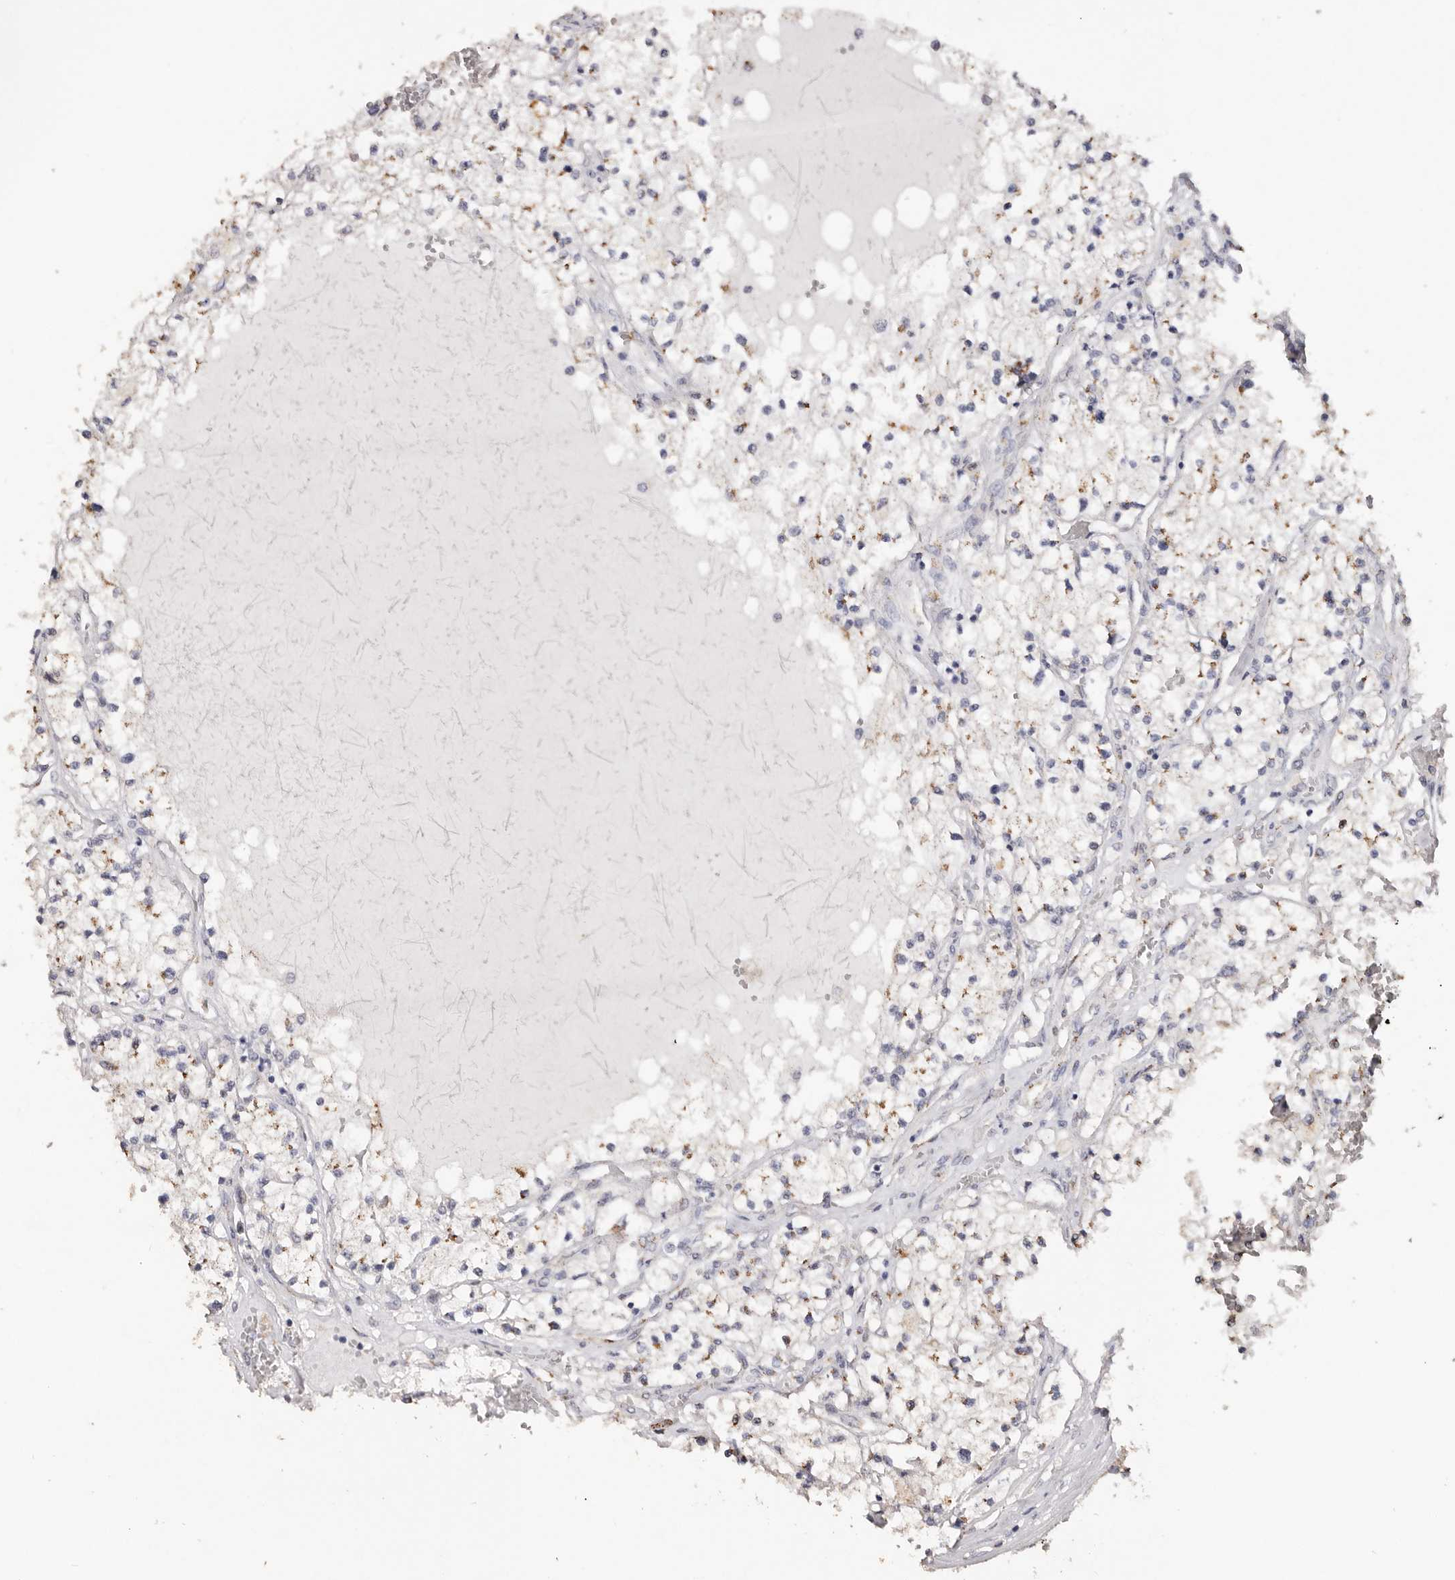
{"staining": {"intensity": "moderate", "quantity": ">75%", "location": "cytoplasmic/membranous"}, "tissue": "renal cancer", "cell_type": "Tumor cells", "image_type": "cancer", "snomed": [{"axis": "morphology", "description": "Normal tissue, NOS"}, {"axis": "morphology", "description": "Adenocarcinoma, NOS"}, {"axis": "topography", "description": "Kidney"}], "caption": "This photomicrograph displays renal adenocarcinoma stained with immunohistochemistry to label a protein in brown. The cytoplasmic/membranous of tumor cells show moderate positivity for the protein. Nuclei are counter-stained blue.", "gene": "LGALS7B", "patient": {"sex": "male", "age": 68}}